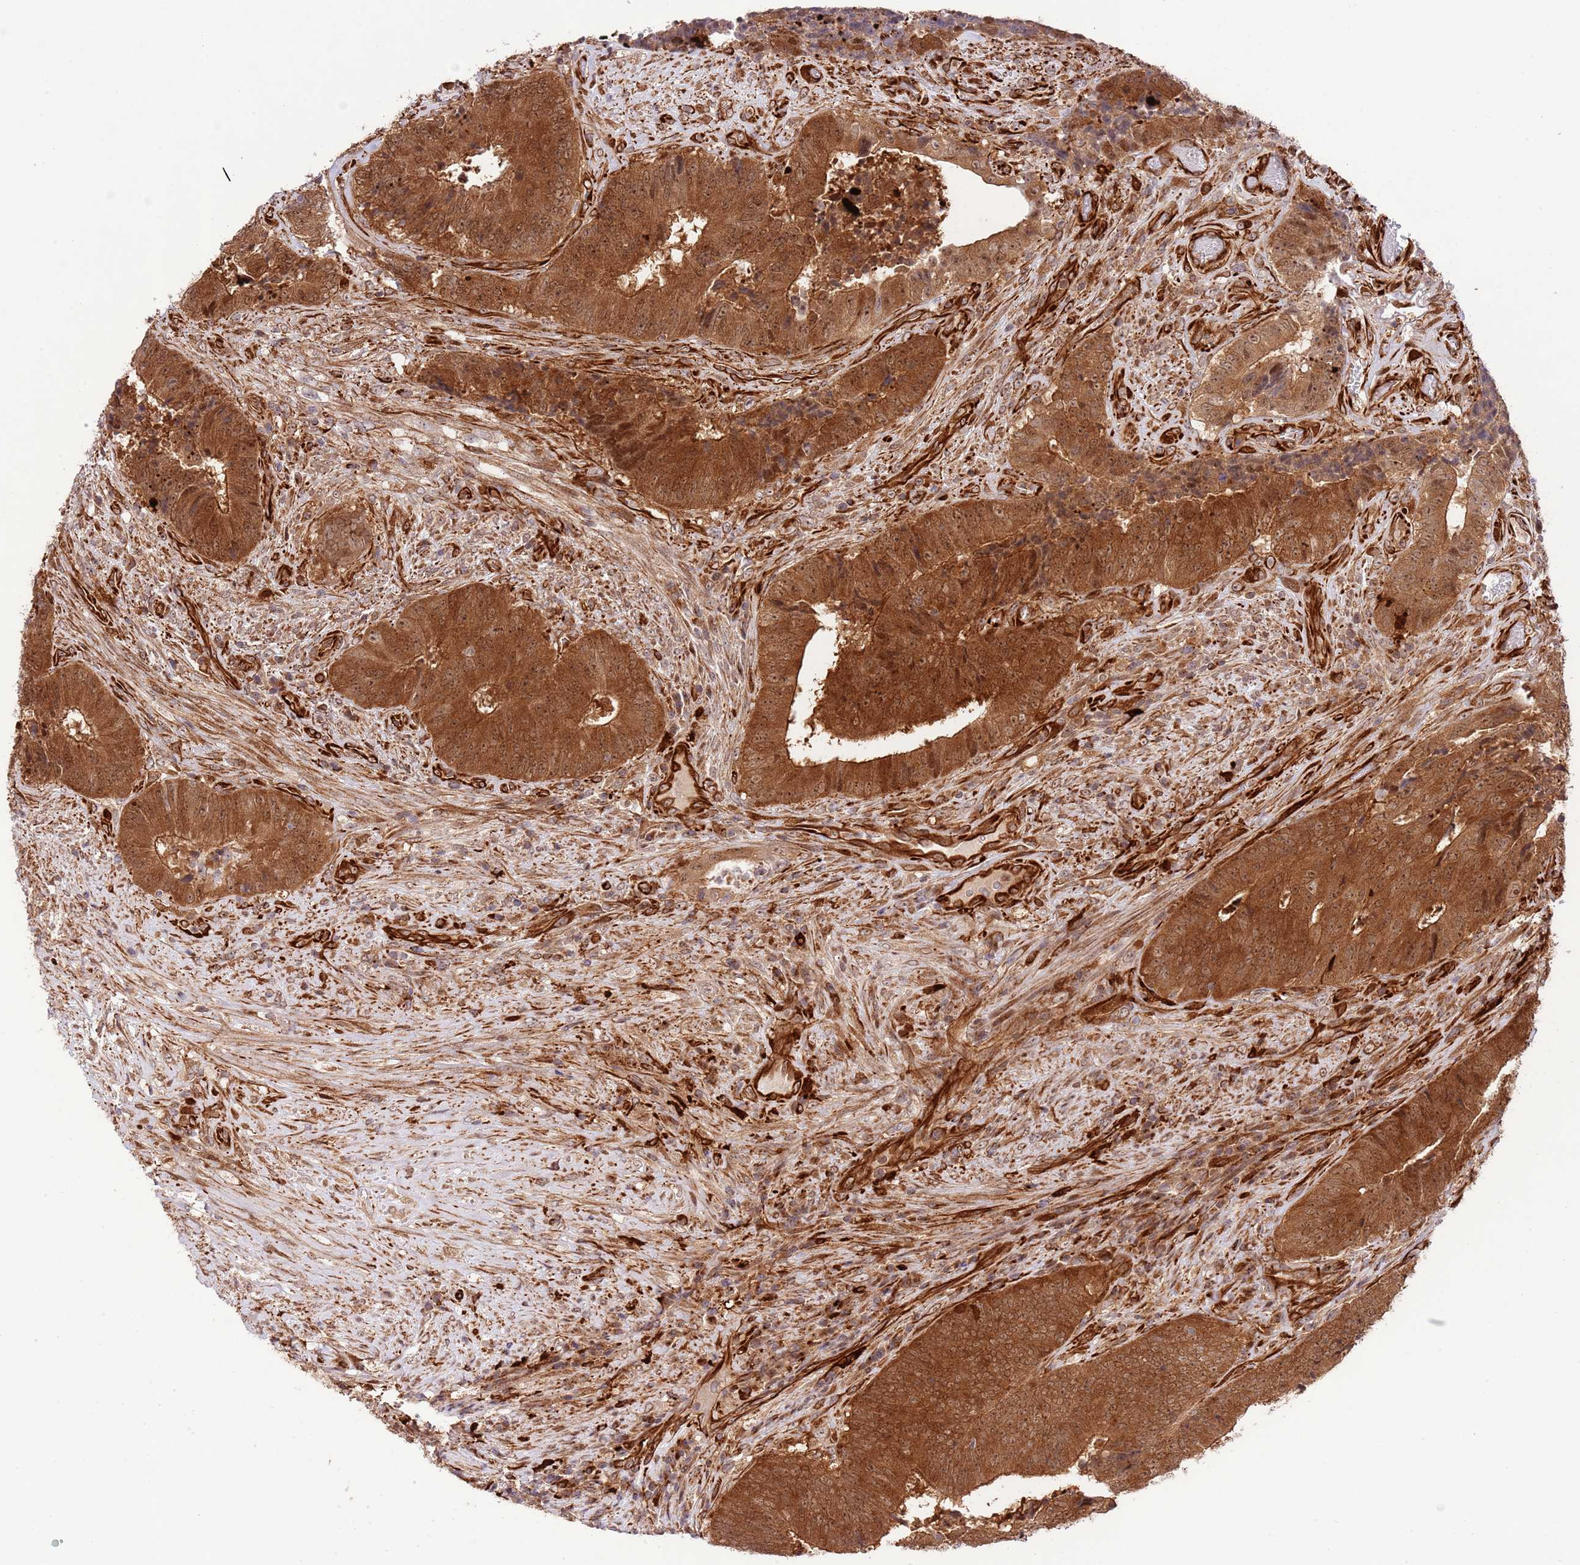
{"staining": {"intensity": "strong", "quantity": ">75%", "location": "cytoplasmic/membranous,nuclear"}, "tissue": "colorectal cancer", "cell_type": "Tumor cells", "image_type": "cancer", "snomed": [{"axis": "morphology", "description": "Adenocarcinoma, NOS"}, {"axis": "topography", "description": "Rectum"}], "caption": "Strong cytoplasmic/membranous and nuclear protein expression is present in approximately >75% of tumor cells in adenocarcinoma (colorectal). (brown staining indicates protein expression, while blue staining denotes nuclei).", "gene": "NEK3", "patient": {"sex": "male", "age": 72}}